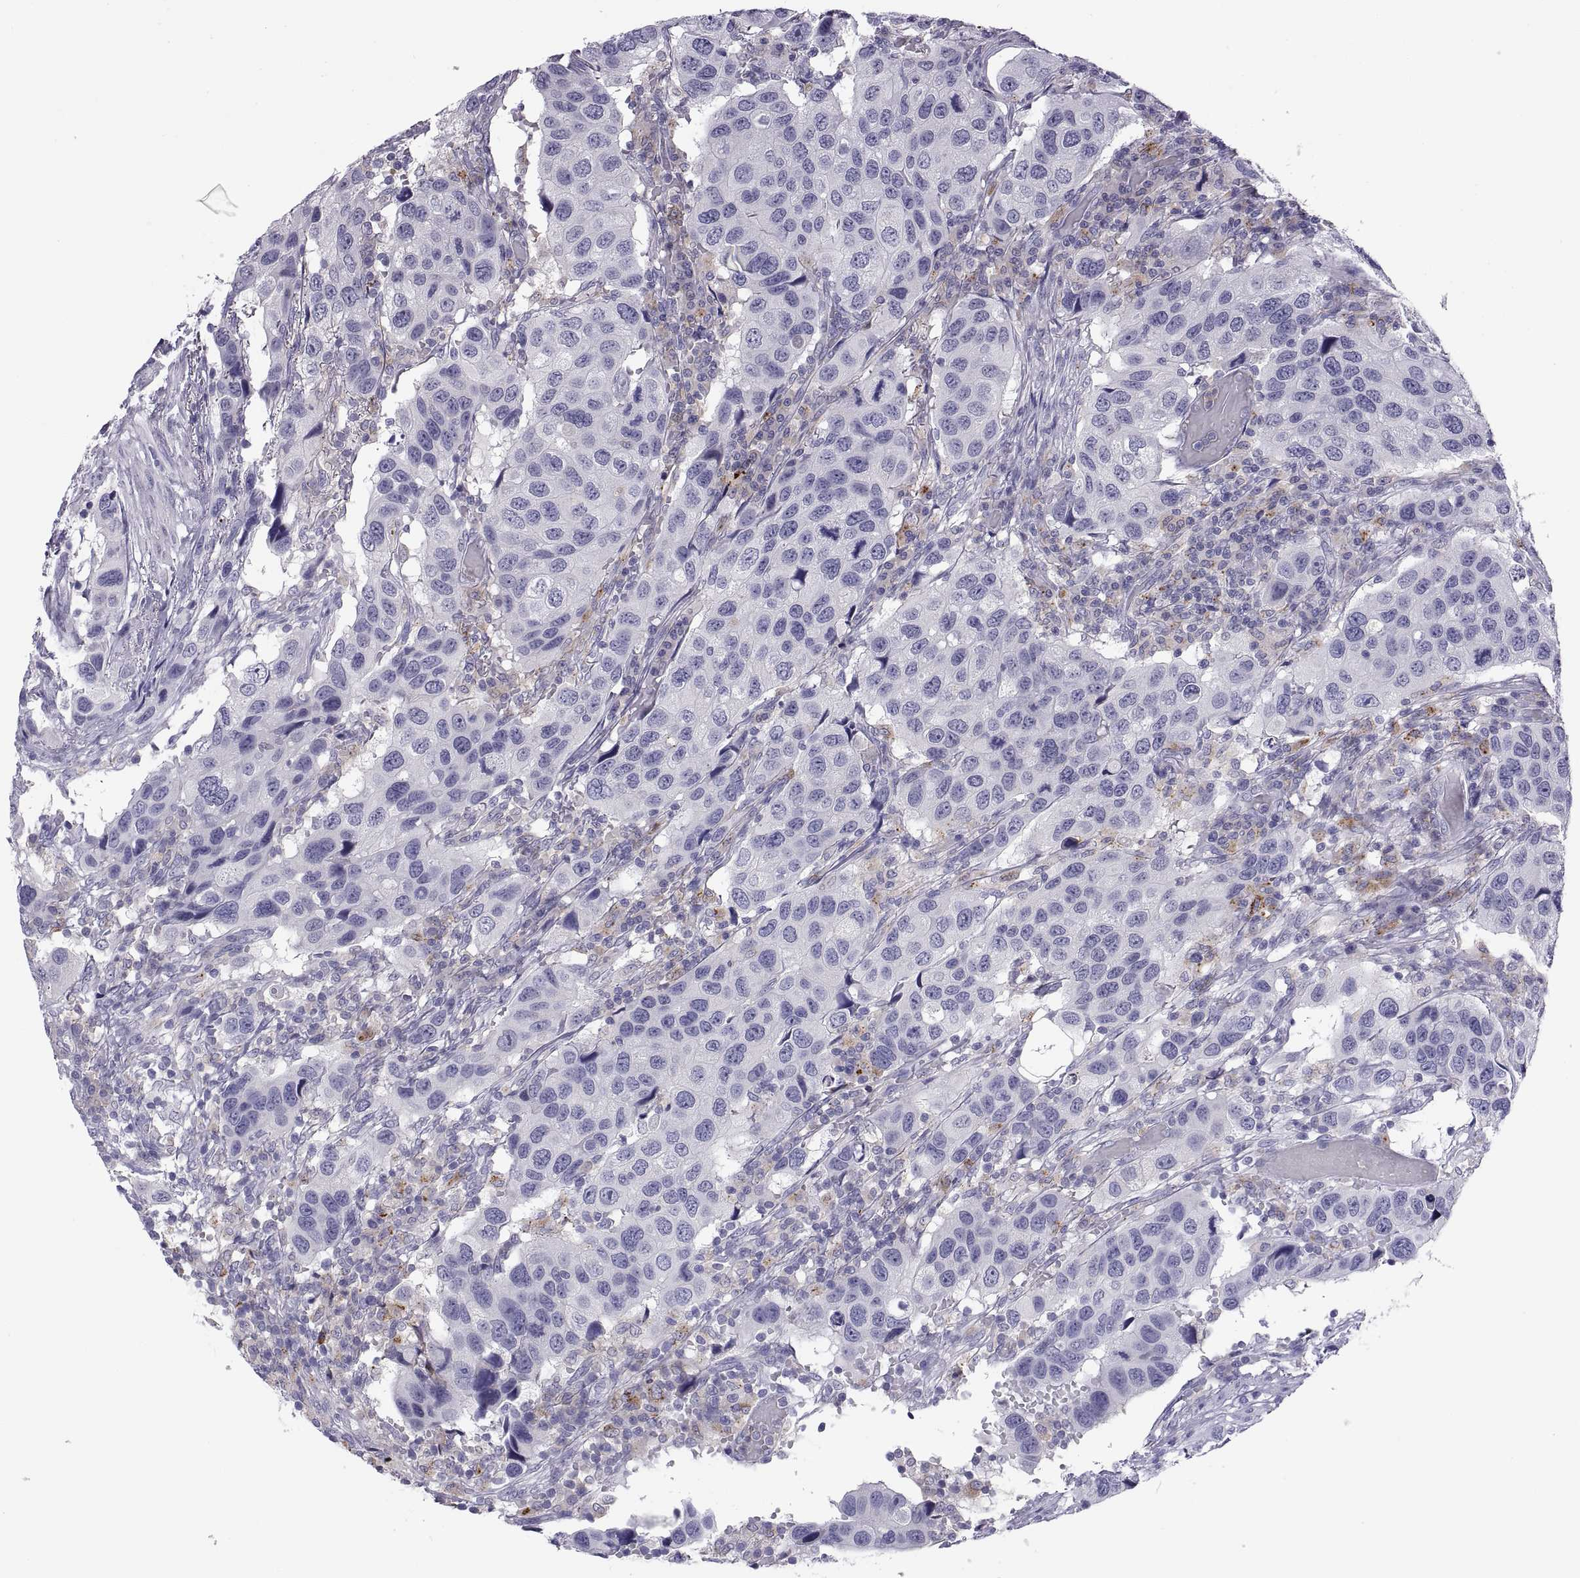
{"staining": {"intensity": "negative", "quantity": "none", "location": "none"}, "tissue": "urothelial cancer", "cell_type": "Tumor cells", "image_type": "cancer", "snomed": [{"axis": "morphology", "description": "Urothelial carcinoma, High grade"}, {"axis": "topography", "description": "Urinary bladder"}], "caption": "Micrograph shows no protein staining in tumor cells of urothelial cancer tissue. (Immunohistochemistry (ihc), brightfield microscopy, high magnification).", "gene": "RGS19", "patient": {"sex": "male", "age": 79}}